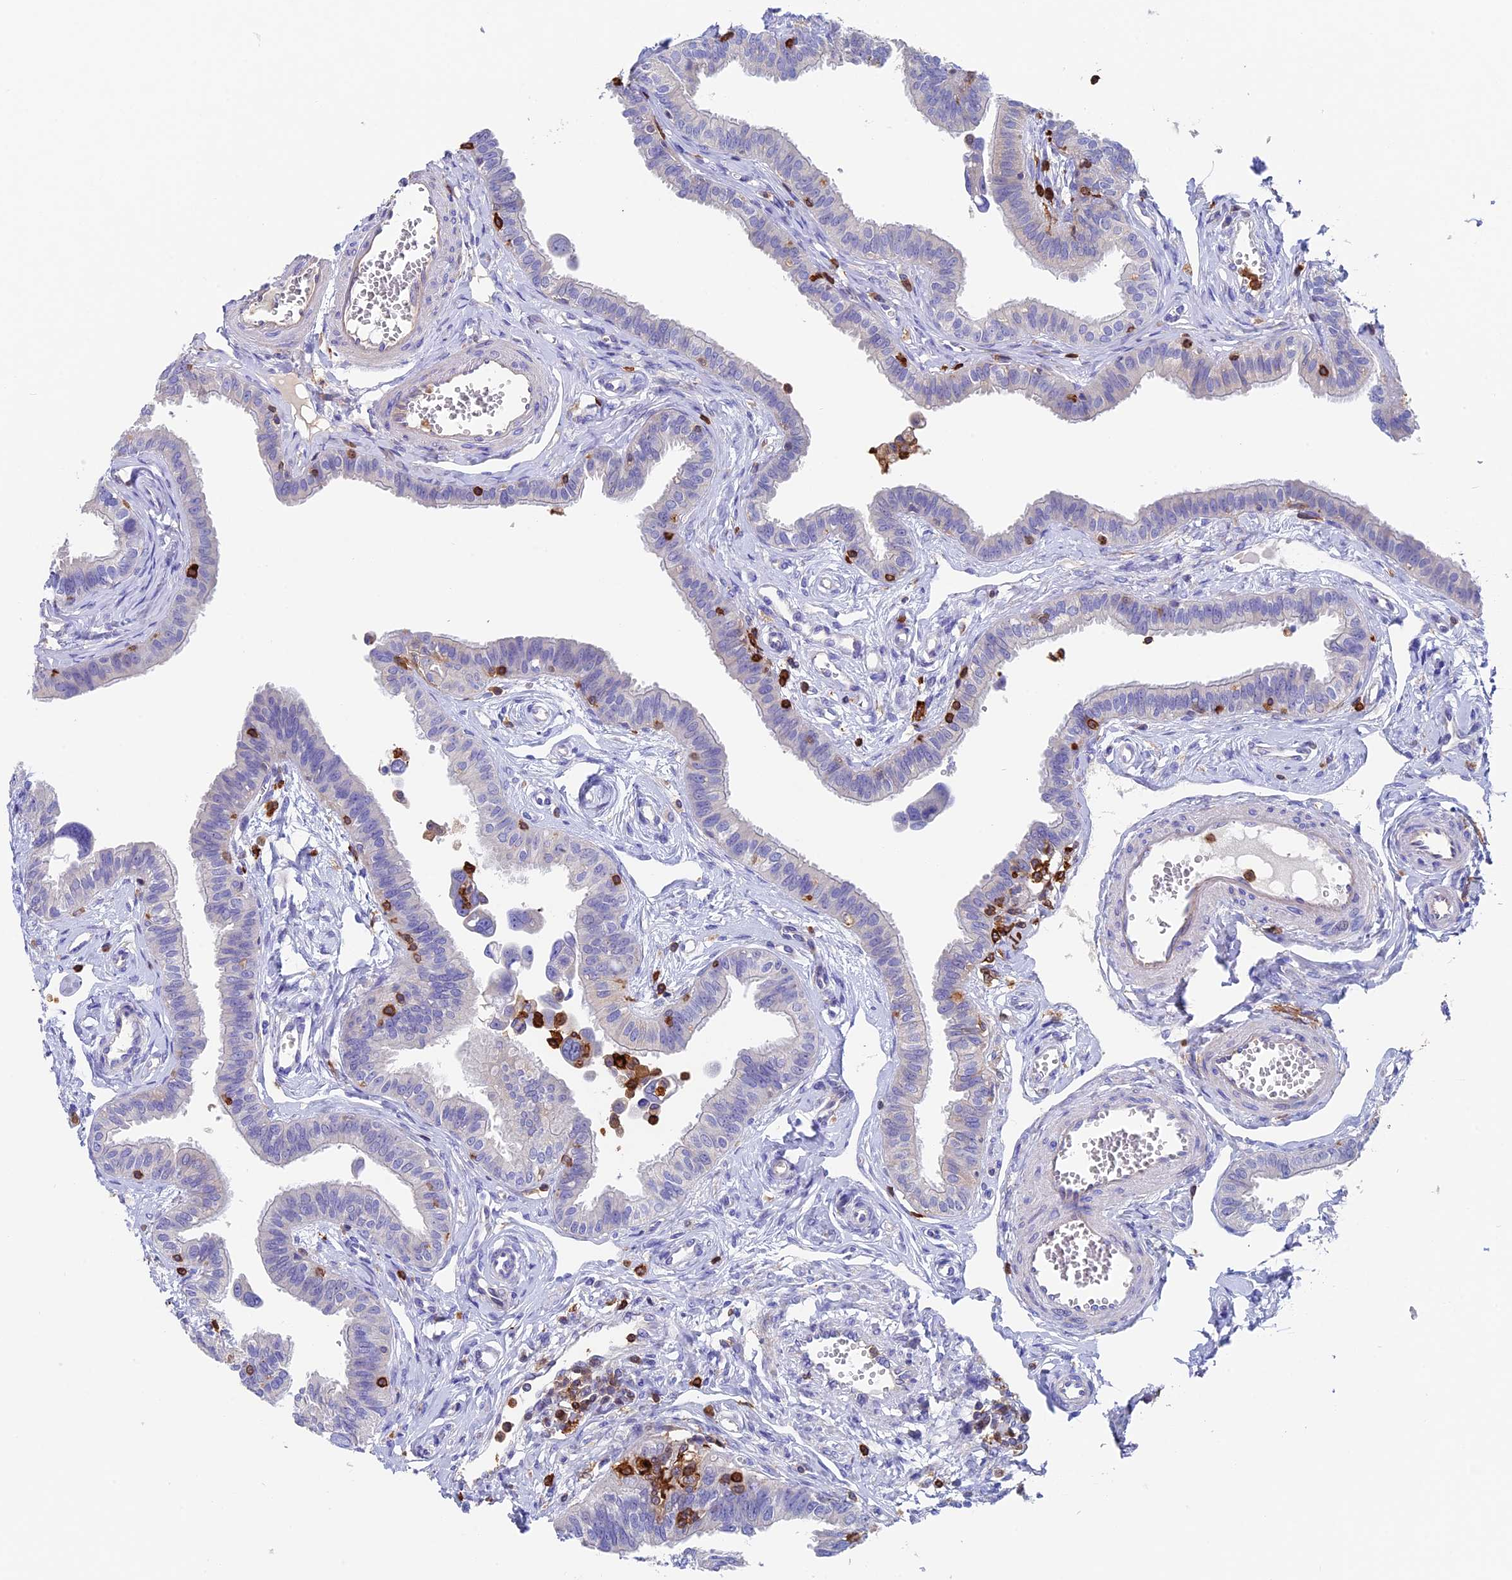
{"staining": {"intensity": "moderate", "quantity": "<25%", "location": "cytoplasmic/membranous"}, "tissue": "fallopian tube", "cell_type": "Glandular cells", "image_type": "normal", "snomed": [{"axis": "morphology", "description": "Normal tissue, NOS"}, {"axis": "morphology", "description": "Carcinoma, NOS"}, {"axis": "topography", "description": "Fallopian tube"}, {"axis": "topography", "description": "Ovary"}], "caption": "Immunohistochemistry (IHC) of benign human fallopian tube exhibits low levels of moderate cytoplasmic/membranous staining in about <25% of glandular cells.", "gene": "ADAT1", "patient": {"sex": "female", "age": 59}}